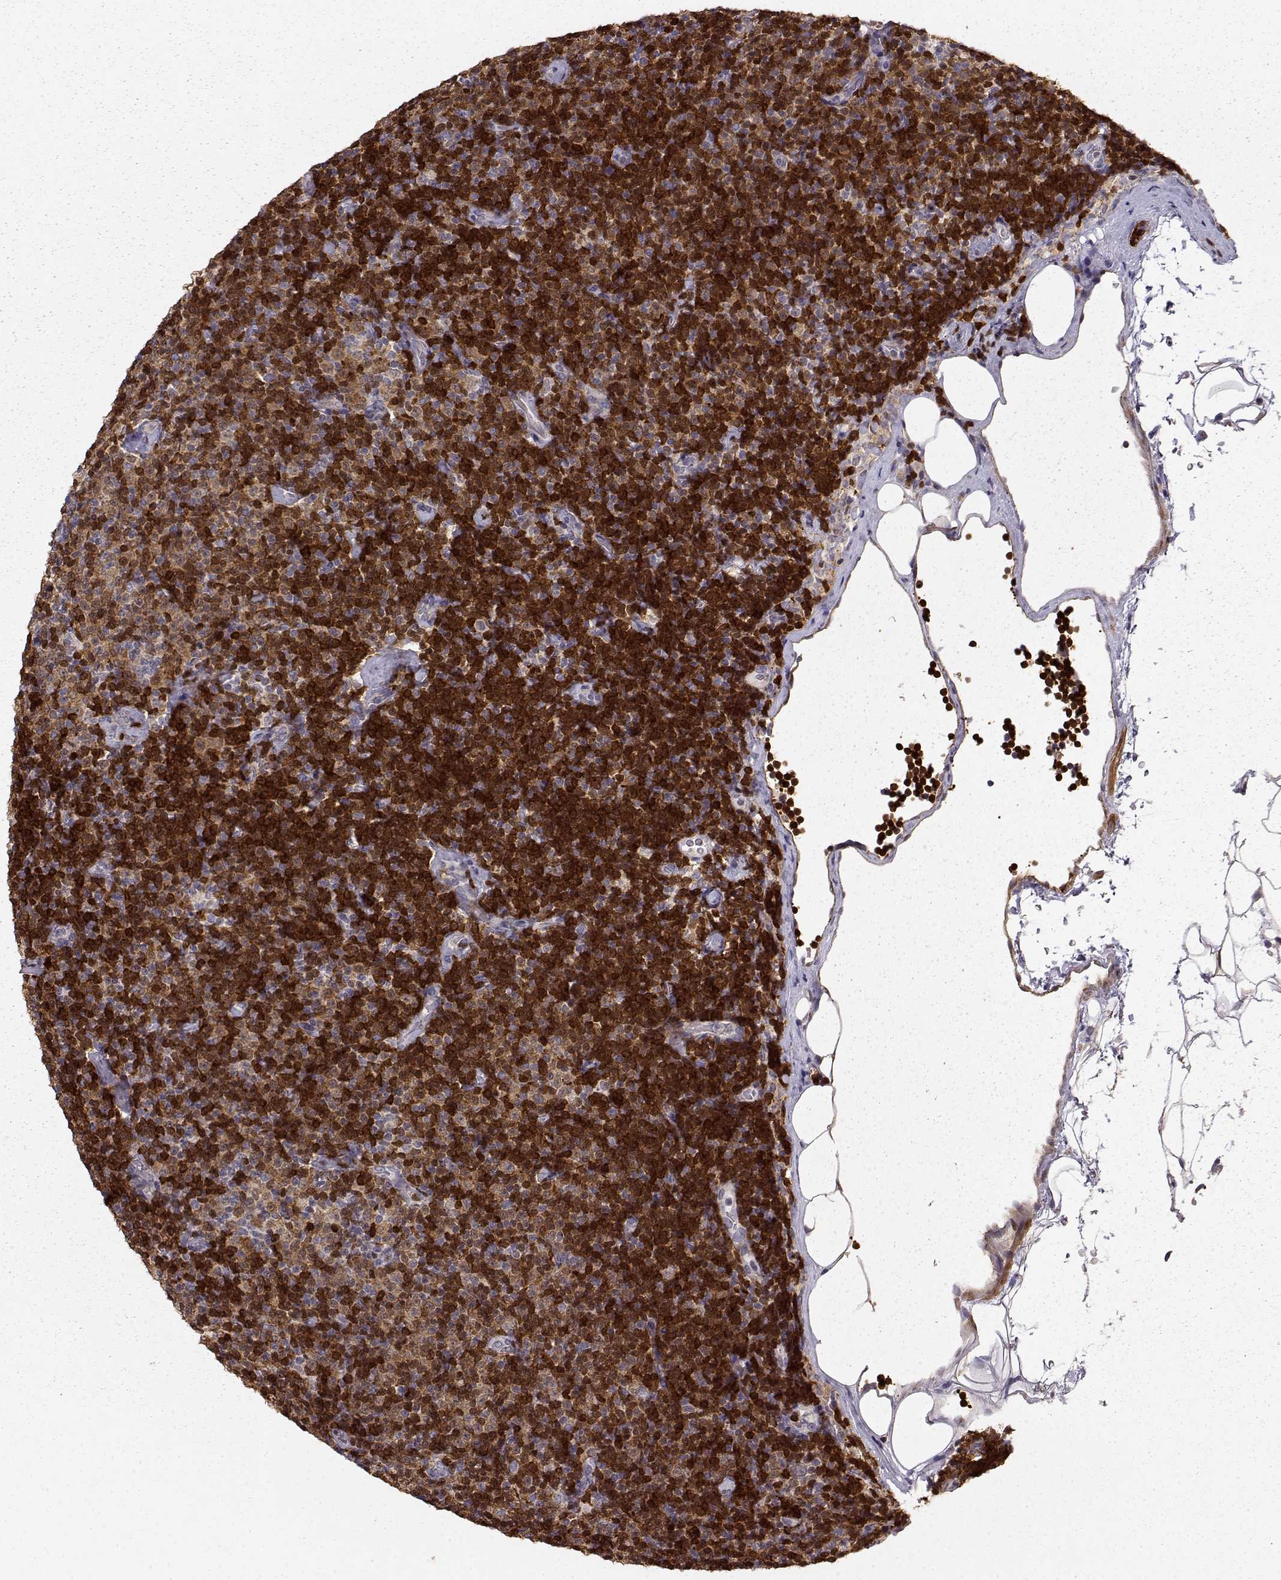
{"staining": {"intensity": "strong", "quantity": ">75%", "location": "nuclear"}, "tissue": "lymphoma", "cell_type": "Tumor cells", "image_type": "cancer", "snomed": [{"axis": "morphology", "description": "Malignant lymphoma, non-Hodgkin's type, Low grade"}, {"axis": "topography", "description": "Lymph node"}], "caption": "Tumor cells demonstrate high levels of strong nuclear expression in approximately >75% of cells in lymphoma.", "gene": "BACH2", "patient": {"sex": "male", "age": 81}}